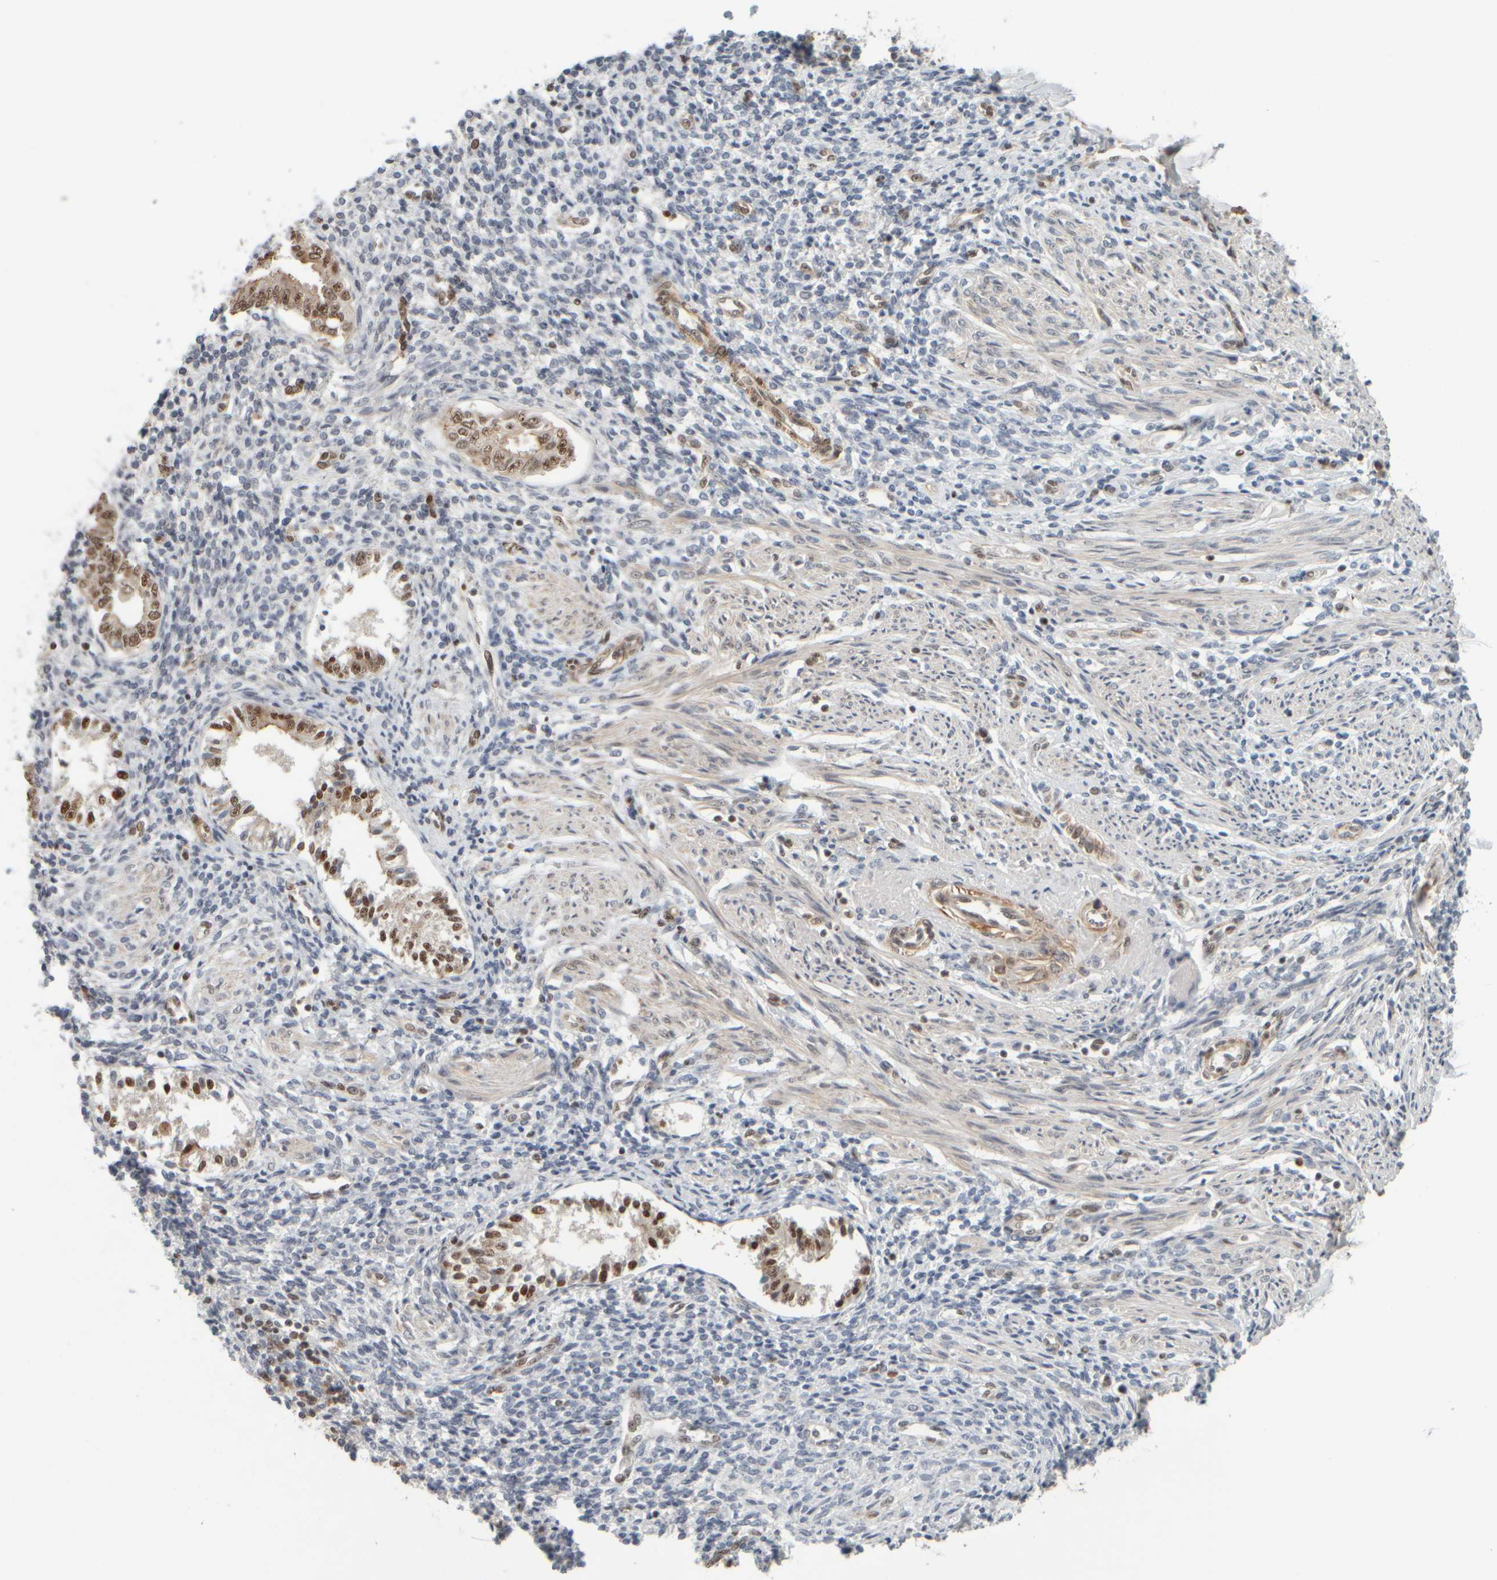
{"staining": {"intensity": "moderate", "quantity": "25%-75%", "location": "cytoplasmic/membranous"}, "tissue": "endometrium", "cell_type": "Cells in endometrial stroma", "image_type": "normal", "snomed": [{"axis": "morphology", "description": "Normal tissue, NOS"}, {"axis": "topography", "description": "Endometrium"}], "caption": "A high-resolution photomicrograph shows IHC staining of benign endometrium, which exhibits moderate cytoplasmic/membranous staining in approximately 25%-75% of cells in endometrial stroma.", "gene": "SYNRG", "patient": {"sex": "female", "age": 66}}